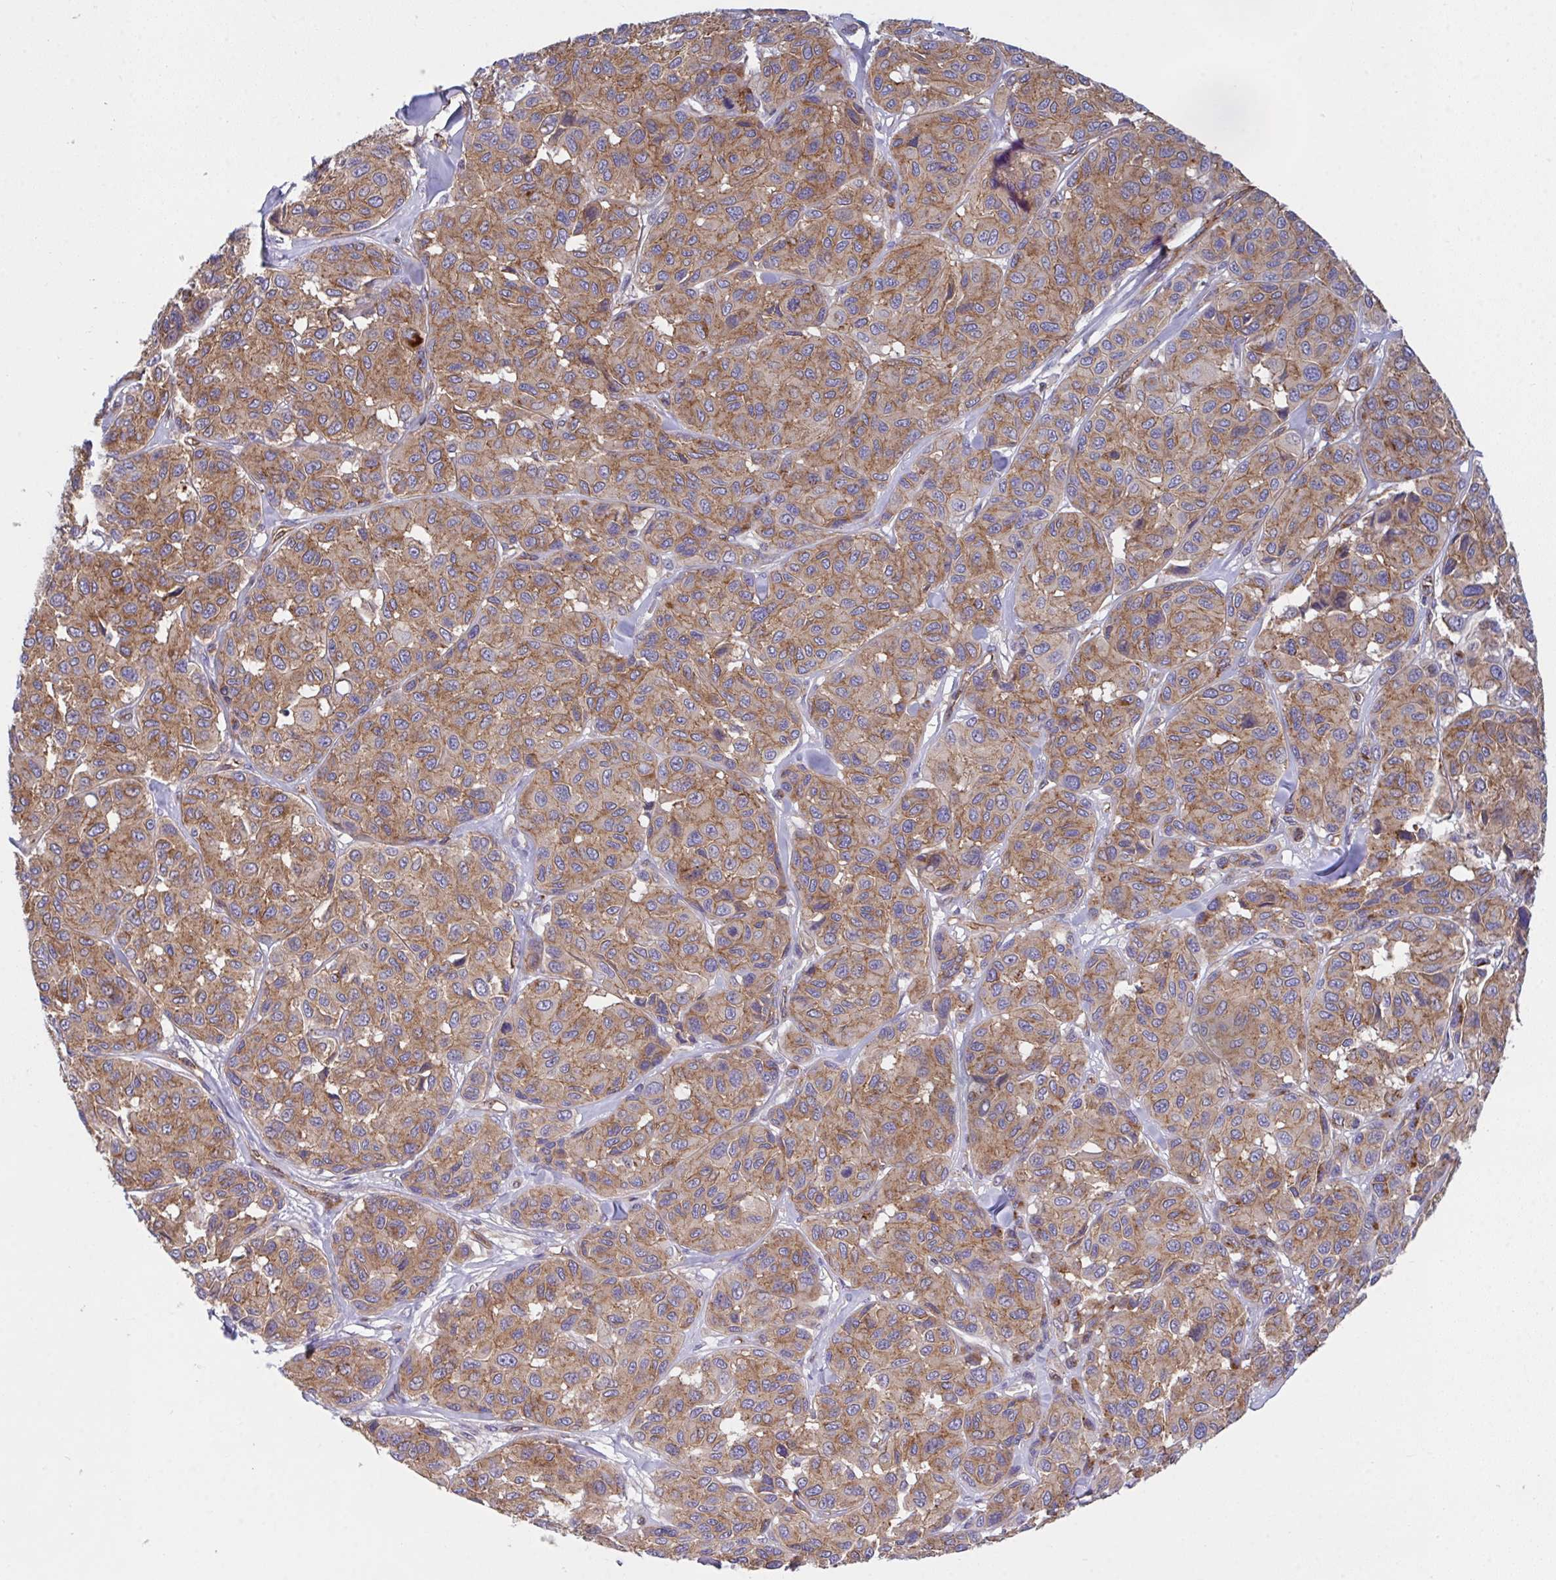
{"staining": {"intensity": "weak", "quantity": "25%-75%", "location": "cytoplasmic/membranous"}, "tissue": "melanoma", "cell_type": "Tumor cells", "image_type": "cancer", "snomed": [{"axis": "morphology", "description": "Malignant melanoma, NOS"}, {"axis": "topography", "description": "Skin"}], "caption": "There is low levels of weak cytoplasmic/membranous positivity in tumor cells of melanoma, as demonstrated by immunohistochemical staining (brown color).", "gene": "C4orf36", "patient": {"sex": "female", "age": 66}}